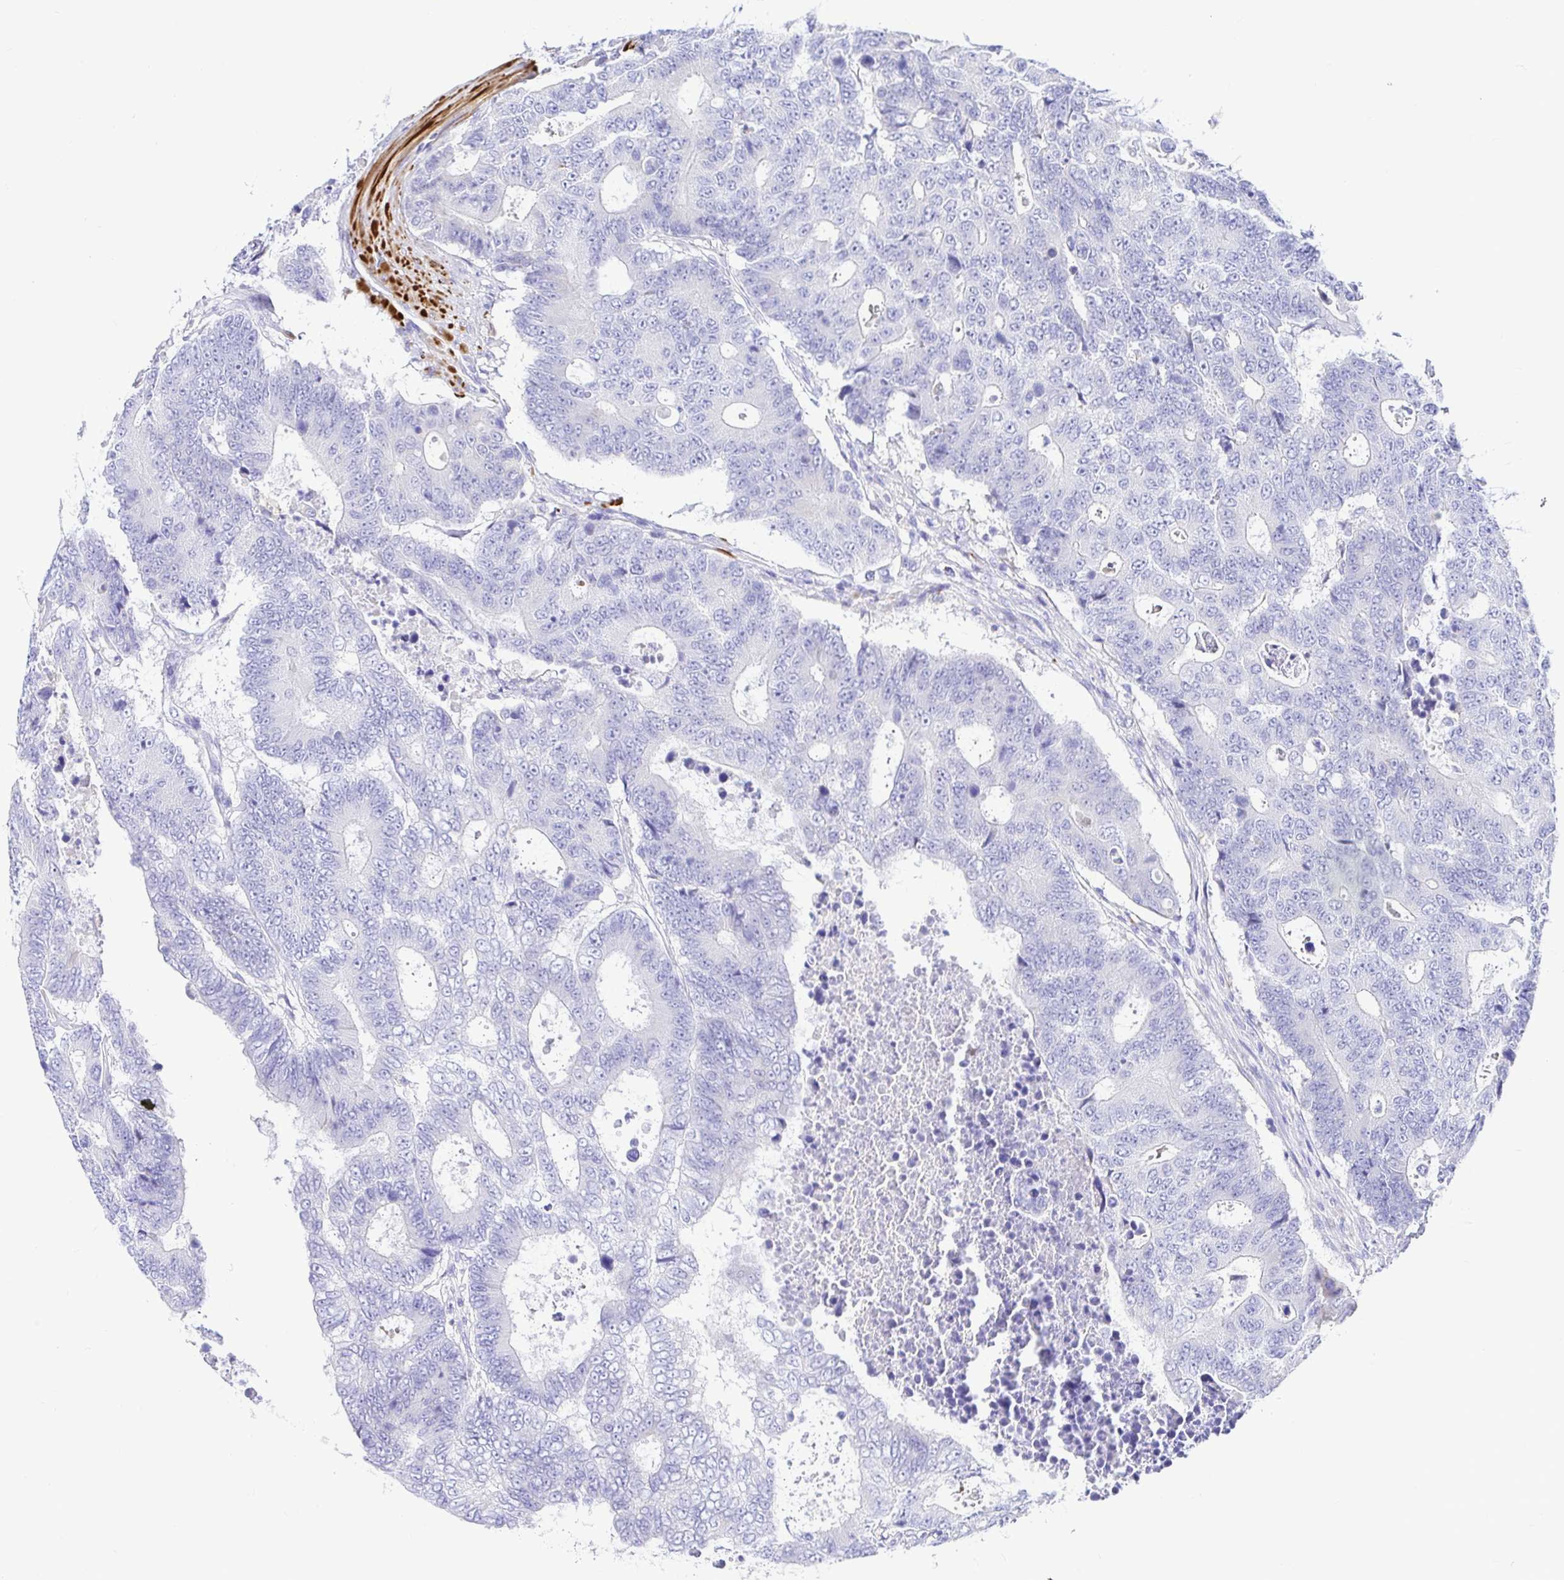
{"staining": {"intensity": "negative", "quantity": "none", "location": "none"}, "tissue": "colorectal cancer", "cell_type": "Tumor cells", "image_type": "cancer", "snomed": [{"axis": "morphology", "description": "Adenocarcinoma, NOS"}, {"axis": "topography", "description": "Colon"}], "caption": "High magnification brightfield microscopy of colorectal cancer stained with DAB (brown) and counterstained with hematoxylin (blue): tumor cells show no significant staining.", "gene": "BACE2", "patient": {"sex": "female", "age": 48}}